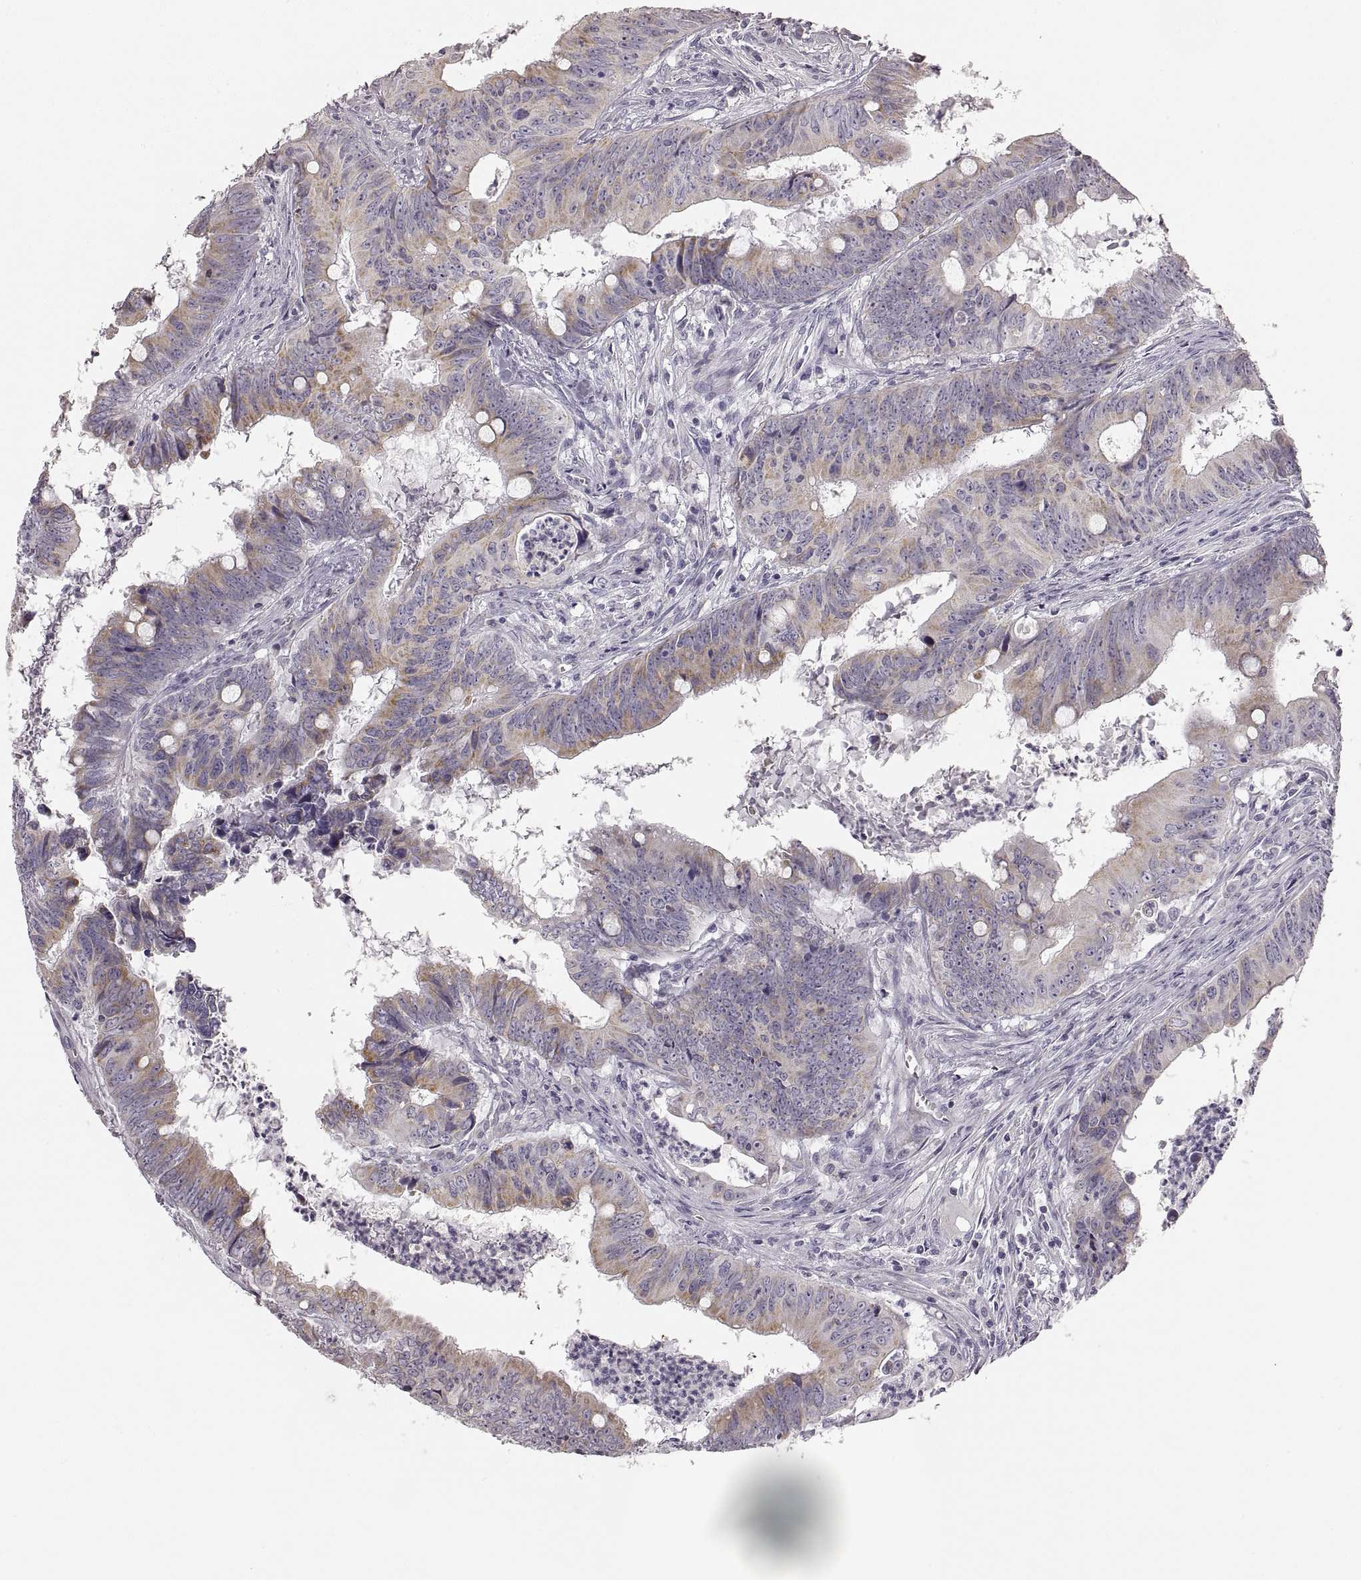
{"staining": {"intensity": "weak", "quantity": ">75%", "location": "cytoplasmic/membranous"}, "tissue": "colorectal cancer", "cell_type": "Tumor cells", "image_type": "cancer", "snomed": [{"axis": "morphology", "description": "Adenocarcinoma, NOS"}, {"axis": "topography", "description": "Colon"}], "caption": "Adenocarcinoma (colorectal) was stained to show a protein in brown. There is low levels of weak cytoplasmic/membranous expression in approximately >75% of tumor cells.", "gene": "RDH13", "patient": {"sex": "female", "age": 82}}